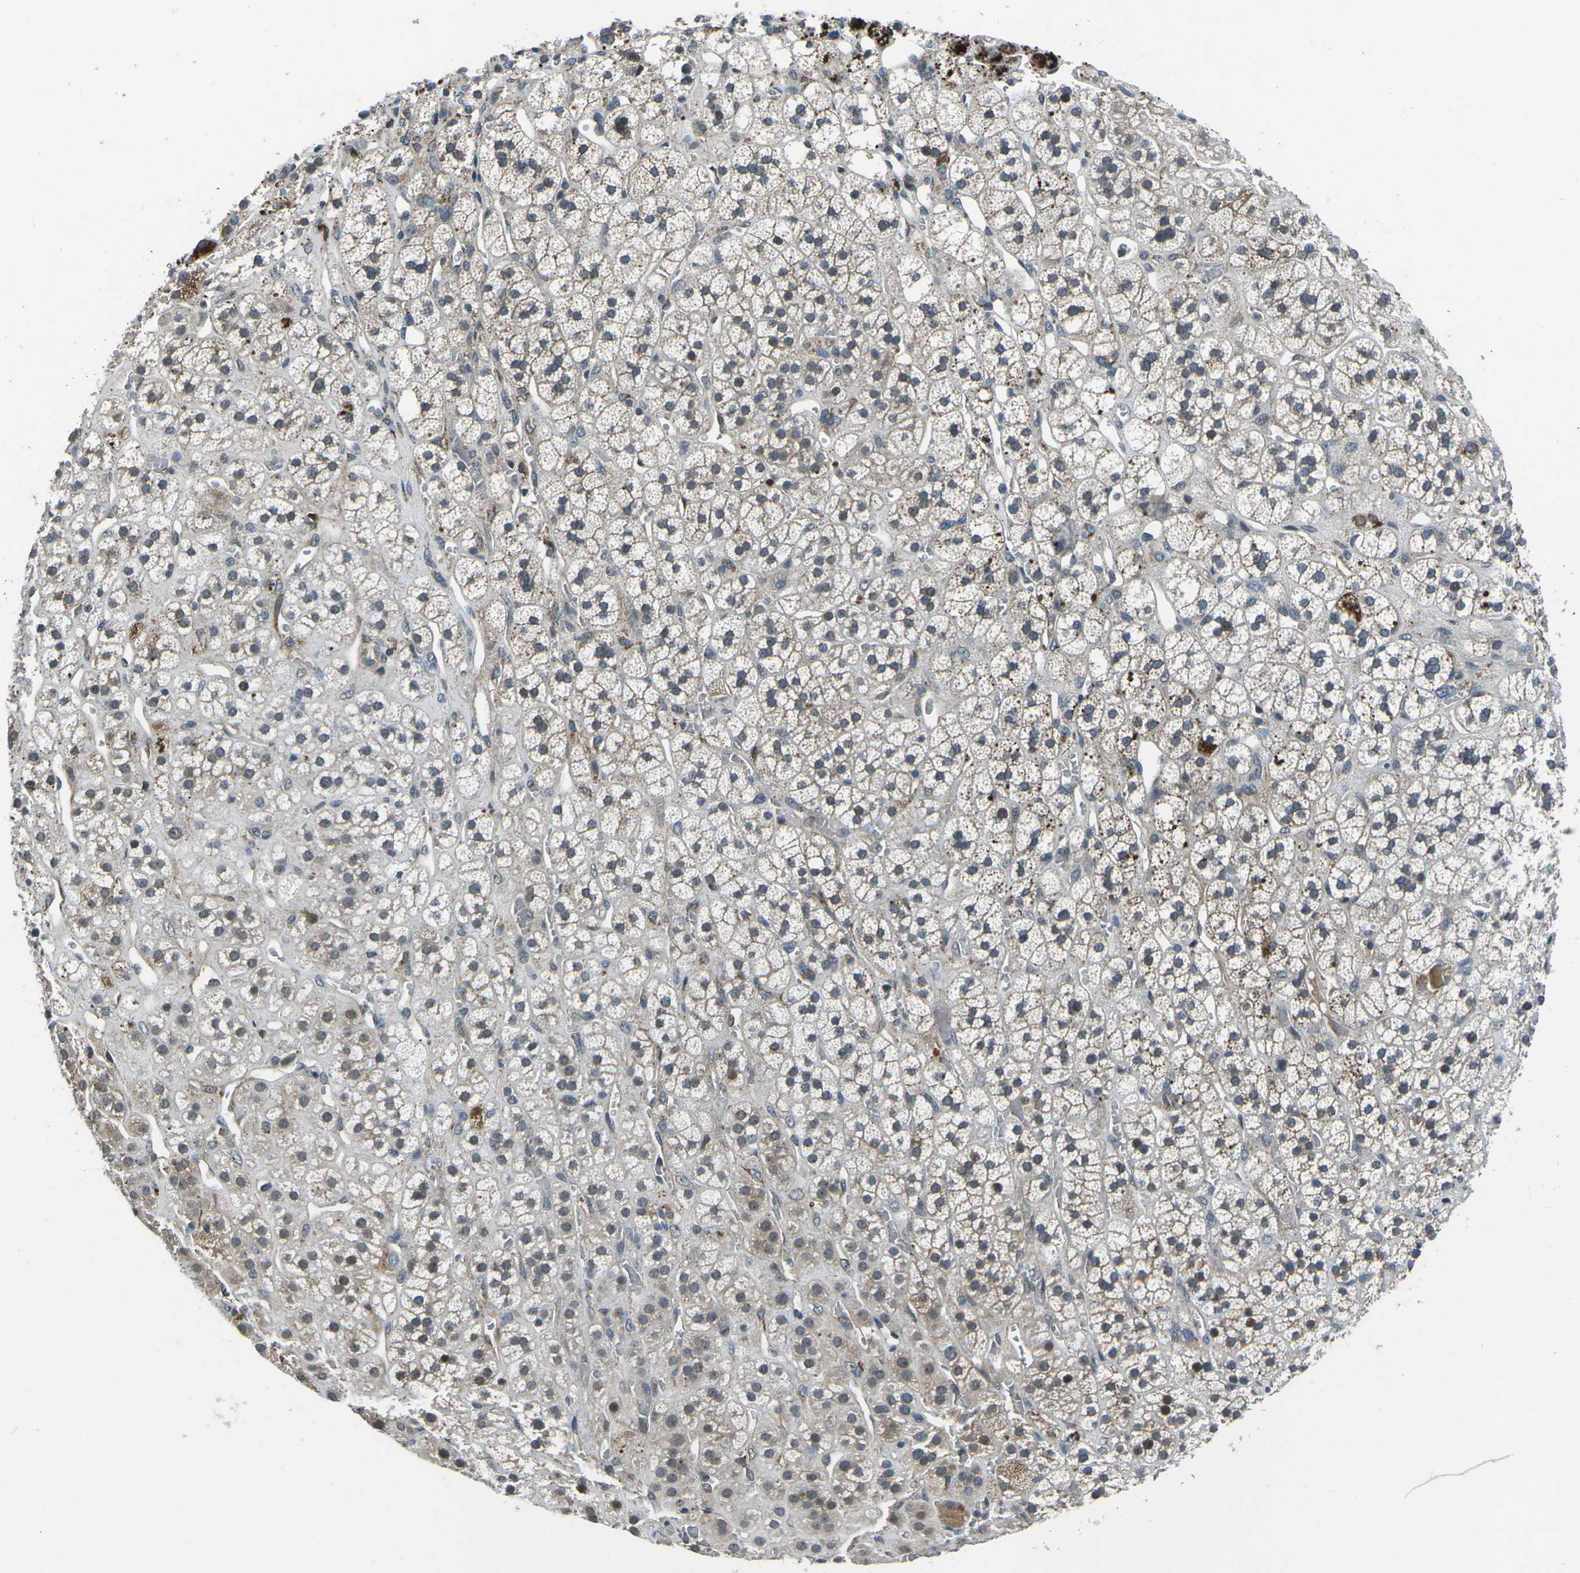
{"staining": {"intensity": "moderate", "quantity": "25%-75%", "location": "cytoplasmic/membranous"}, "tissue": "adrenal gland", "cell_type": "Glandular cells", "image_type": "normal", "snomed": [{"axis": "morphology", "description": "Normal tissue, NOS"}, {"axis": "topography", "description": "Adrenal gland"}], "caption": "High-magnification brightfield microscopy of unremarkable adrenal gland stained with DAB (brown) and counterstained with hematoxylin (blue). glandular cells exhibit moderate cytoplasmic/membranous staining is identified in about25%-75% of cells. (DAB IHC, brown staining for protein, blue staining for nuclei).", "gene": "AFAP1", "patient": {"sex": "male", "age": 56}}